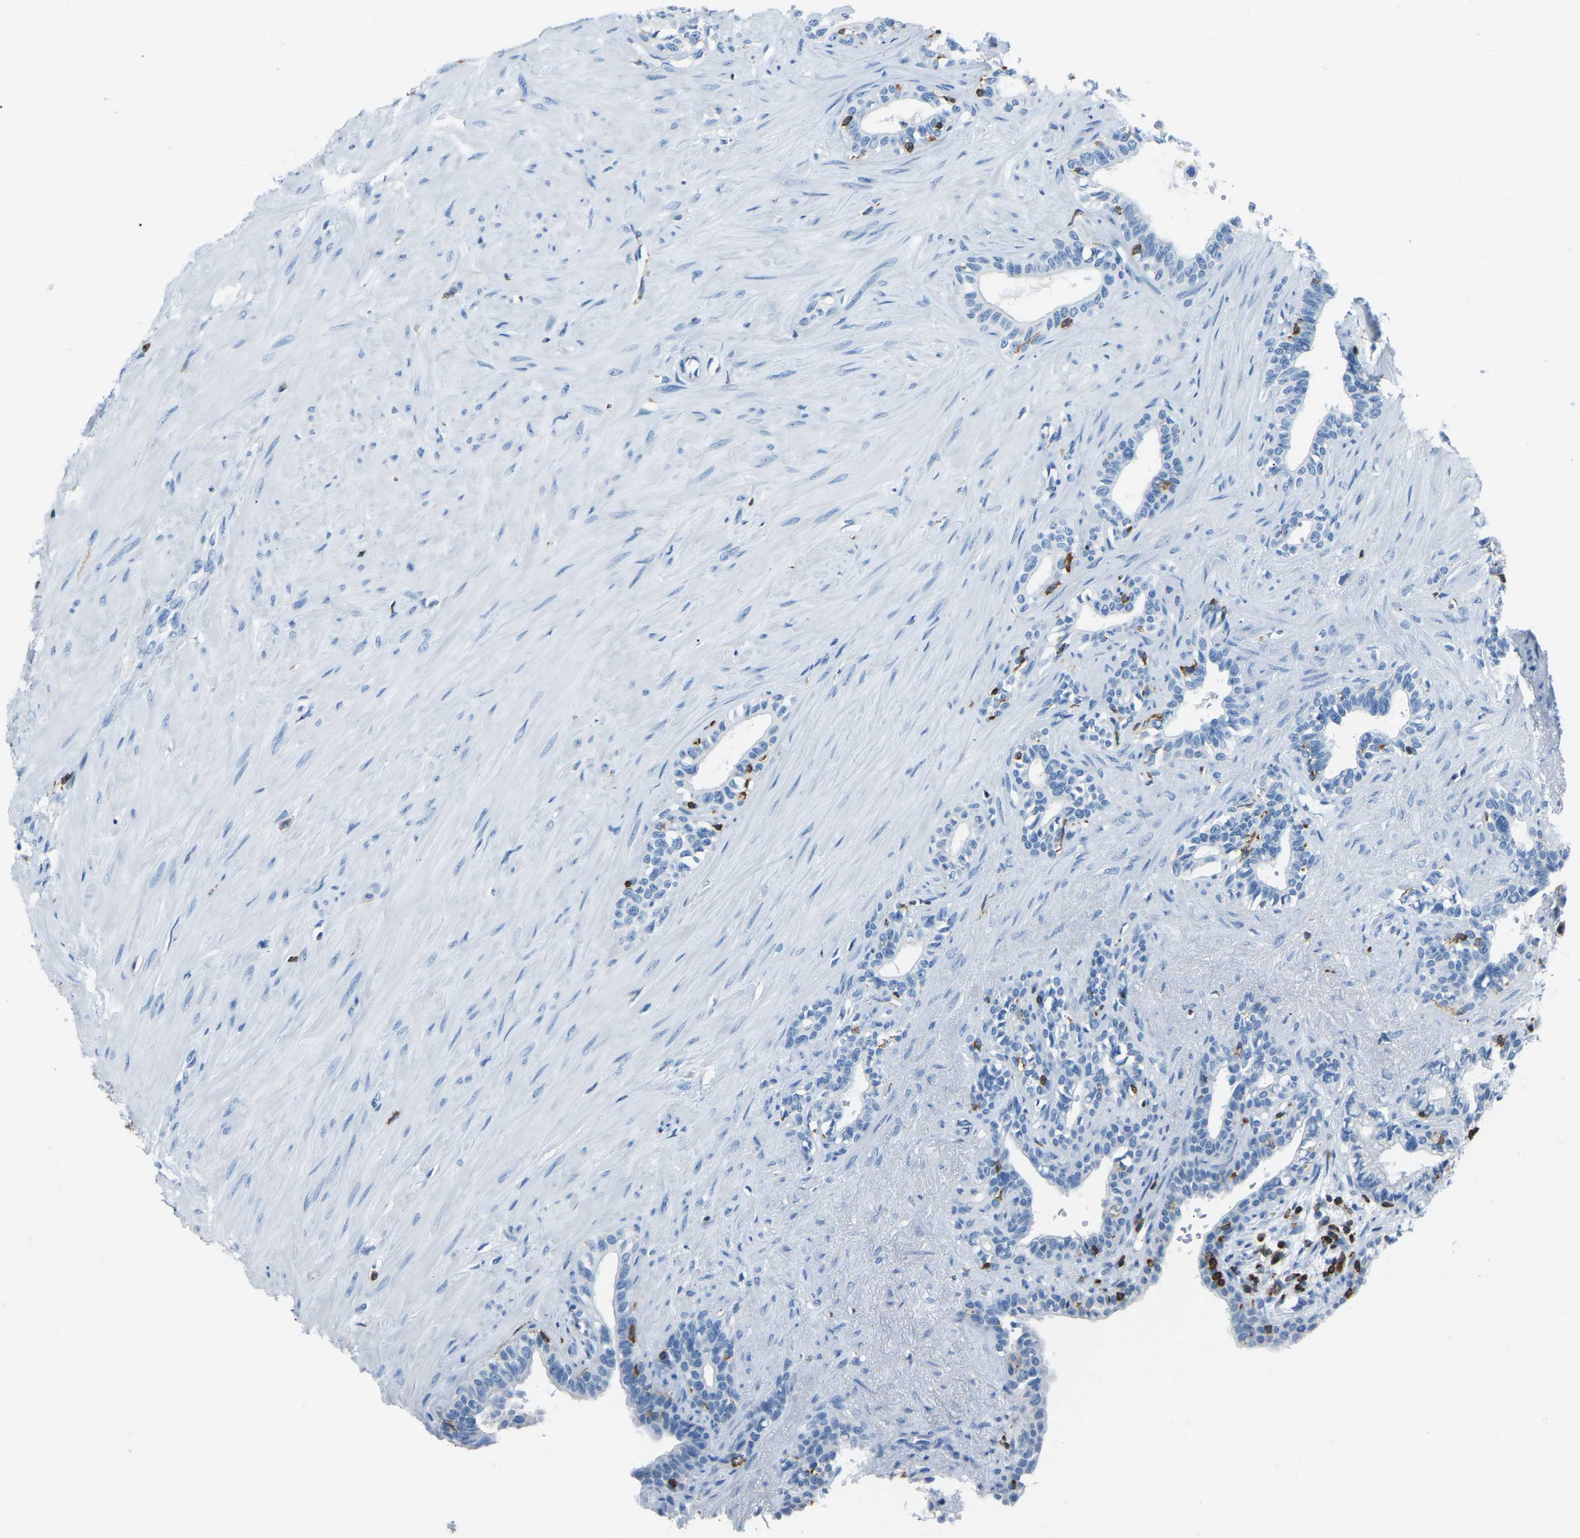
{"staining": {"intensity": "negative", "quantity": "none", "location": "none"}, "tissue": "seminal vesicle", "cell_type": "Glandular cells", "image_type": "normal", "snomed": [{"axis": "morphology", "description": "Normal tissue, NOS"}, {"axis": "morphology", "description": "Adenocarcinoma, High grade"}, {"axis": "topography", "description": "Prostate"}, {"axis": "topography", "description": "Seminal veicle"}], "caption": "Seminal vesicle stained for a protein using immunohistochemistry (IHC) demonstrates no positivity glandular cells.", "gene": "ARHGAP45", "patient": {"sex": "male", "age": 55}}